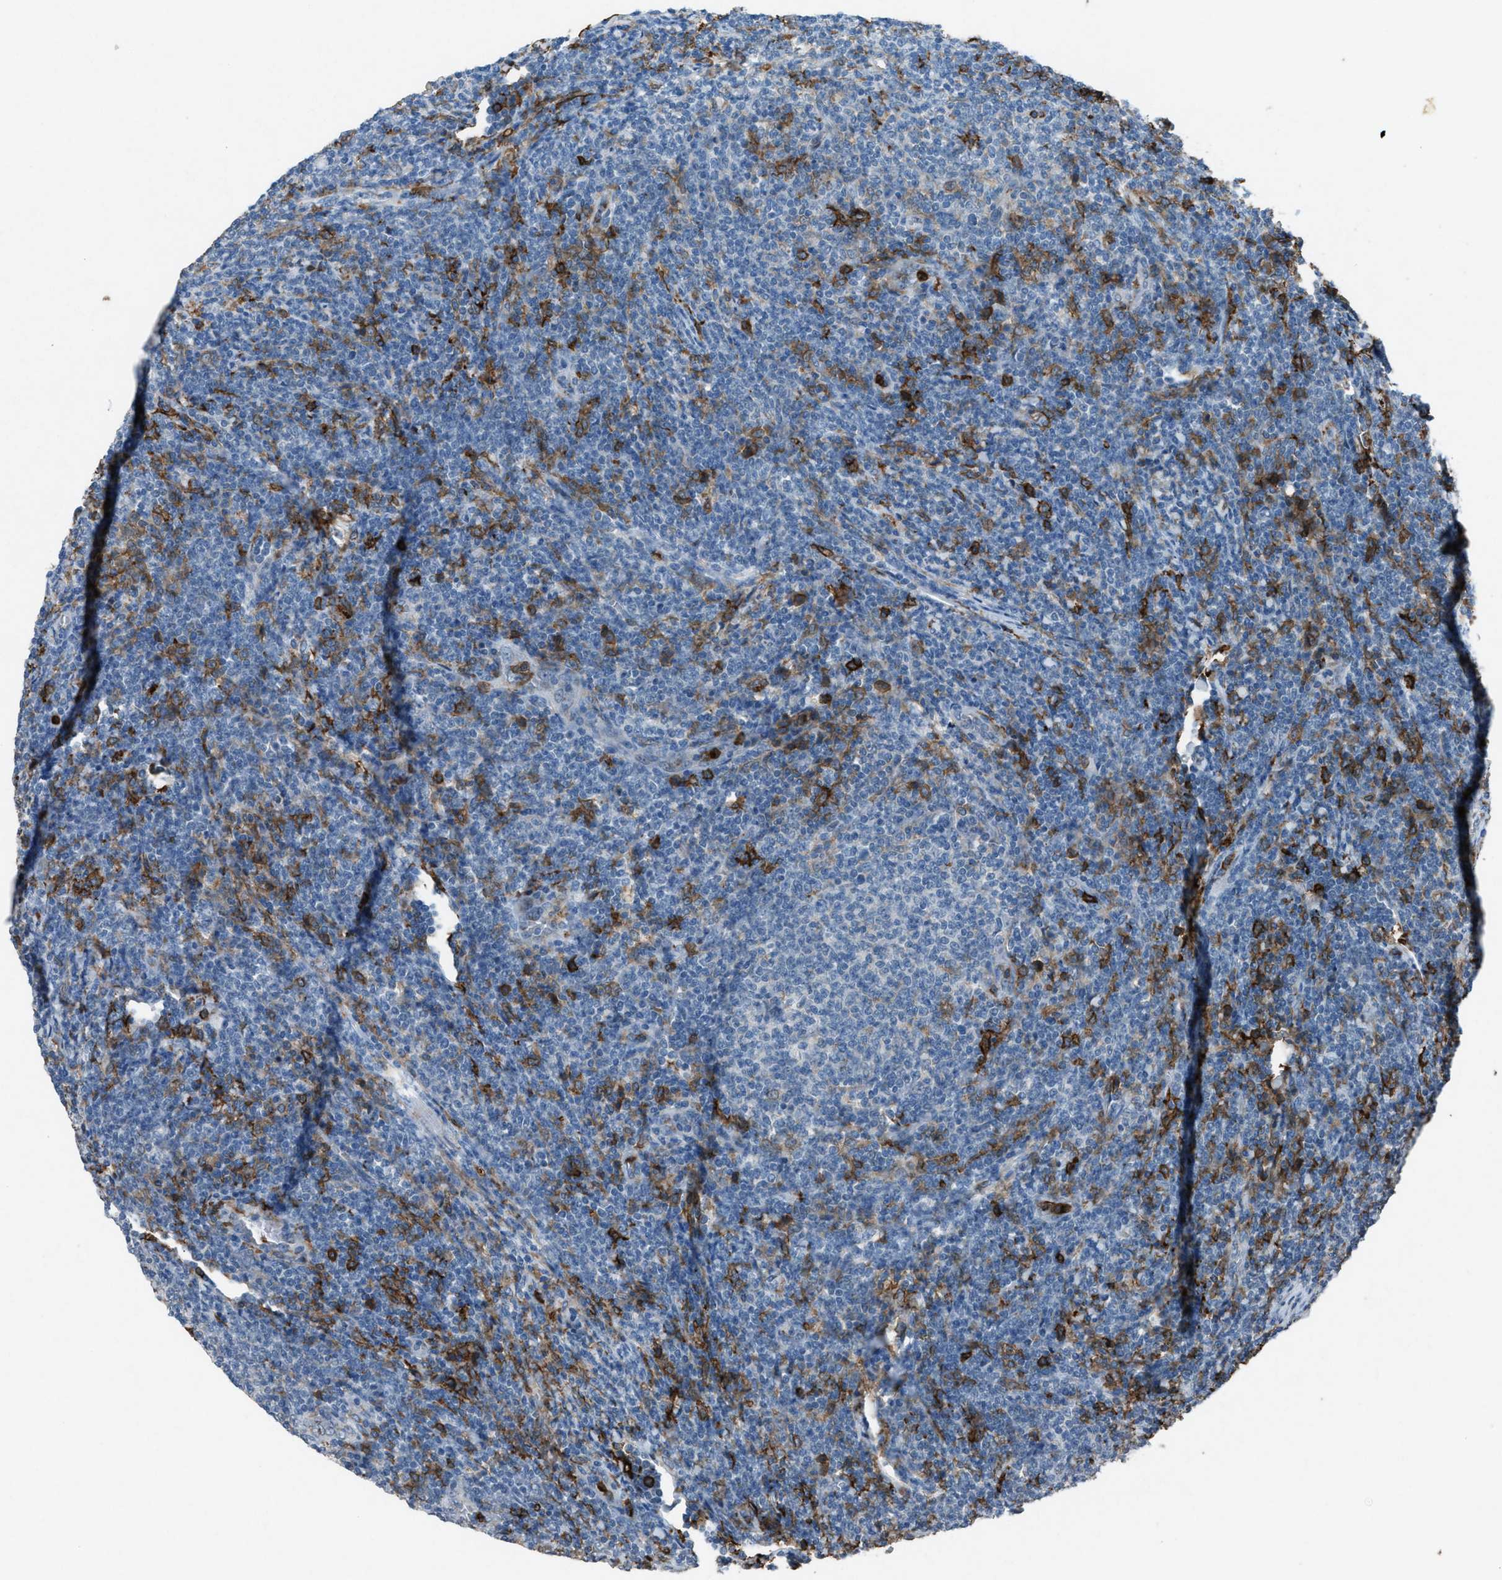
{"staining": {"intensity": "negative", "quantity": "none", "location": "none"}, "tissue": "lymphoma", "cell_type": "Tumor cells", "image_type": "cancer", "snomed": [{"axis": "morphology", "description": "Malignant lymphoma, non-Hodgkin's type, Low grade"}, {"axis": "topography", "description": "Lymph node"}], "caption": "Tumor cells are negative for protein expression in human lymphoma.", "gene": "FCER1G", "patient": {"sex": "male", "age": 66}}